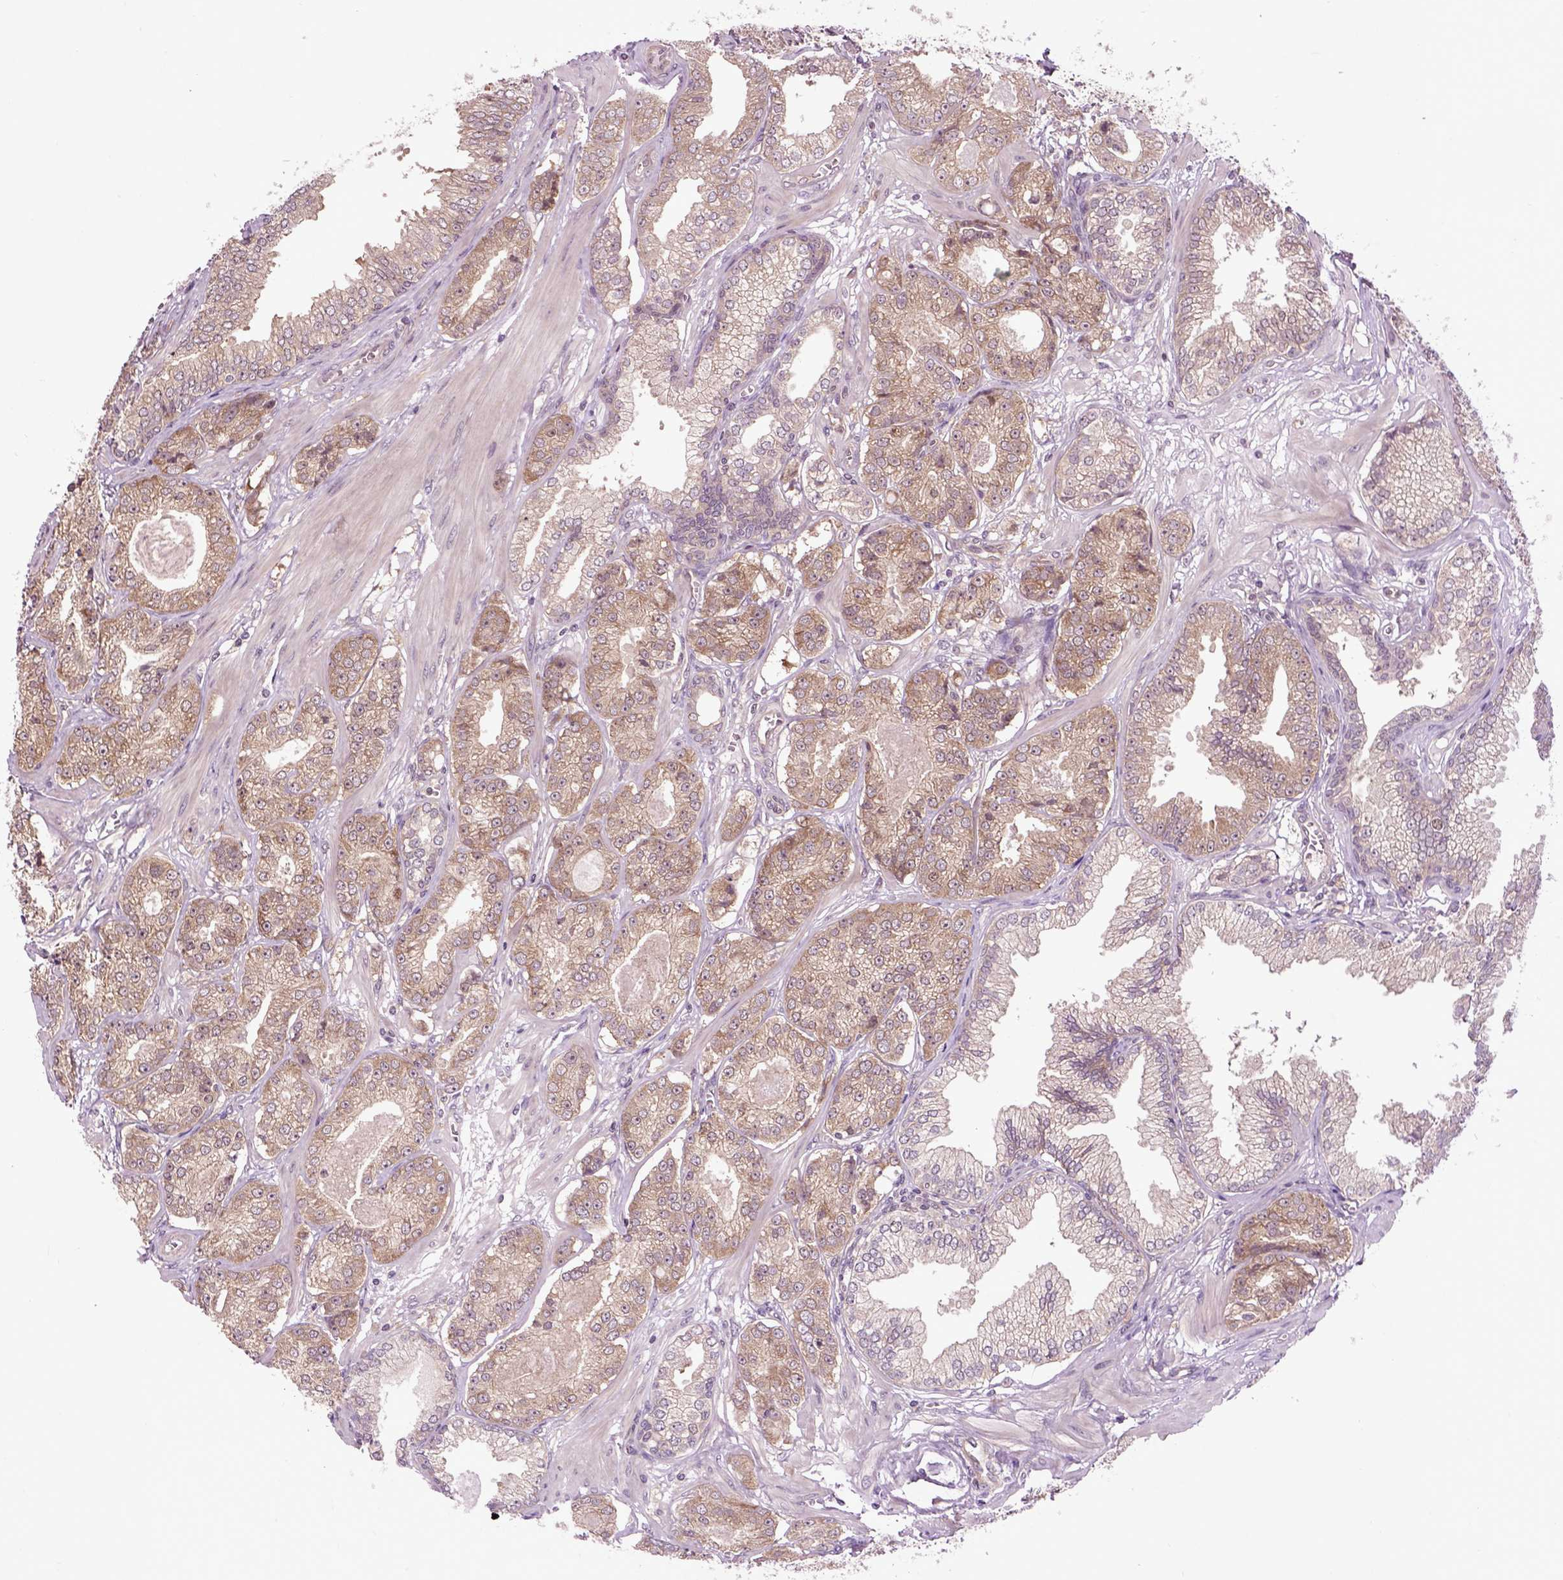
{"staining": {"intensity": "moderate", "quantity": ">75%", "location": "cytoplasmic/membranous"}, "tissue": "prostate cancer", "cell_type": "Tumor cells", "image_type": "cancer", "snomed": [{"axis": "morphology", "description": "Adenocarcinoma, NOS"}, {"axis": "topography", "description": "Prostate"}], "caption": "Prostate cancer (adenocarcinoma) stained with a brown dye demonstrates moderate cytoplasmic/membranous positive expression in about >75% of tumor cells.", "gene": "WDR48", "patient": {"sex": "male", "age": 64}}